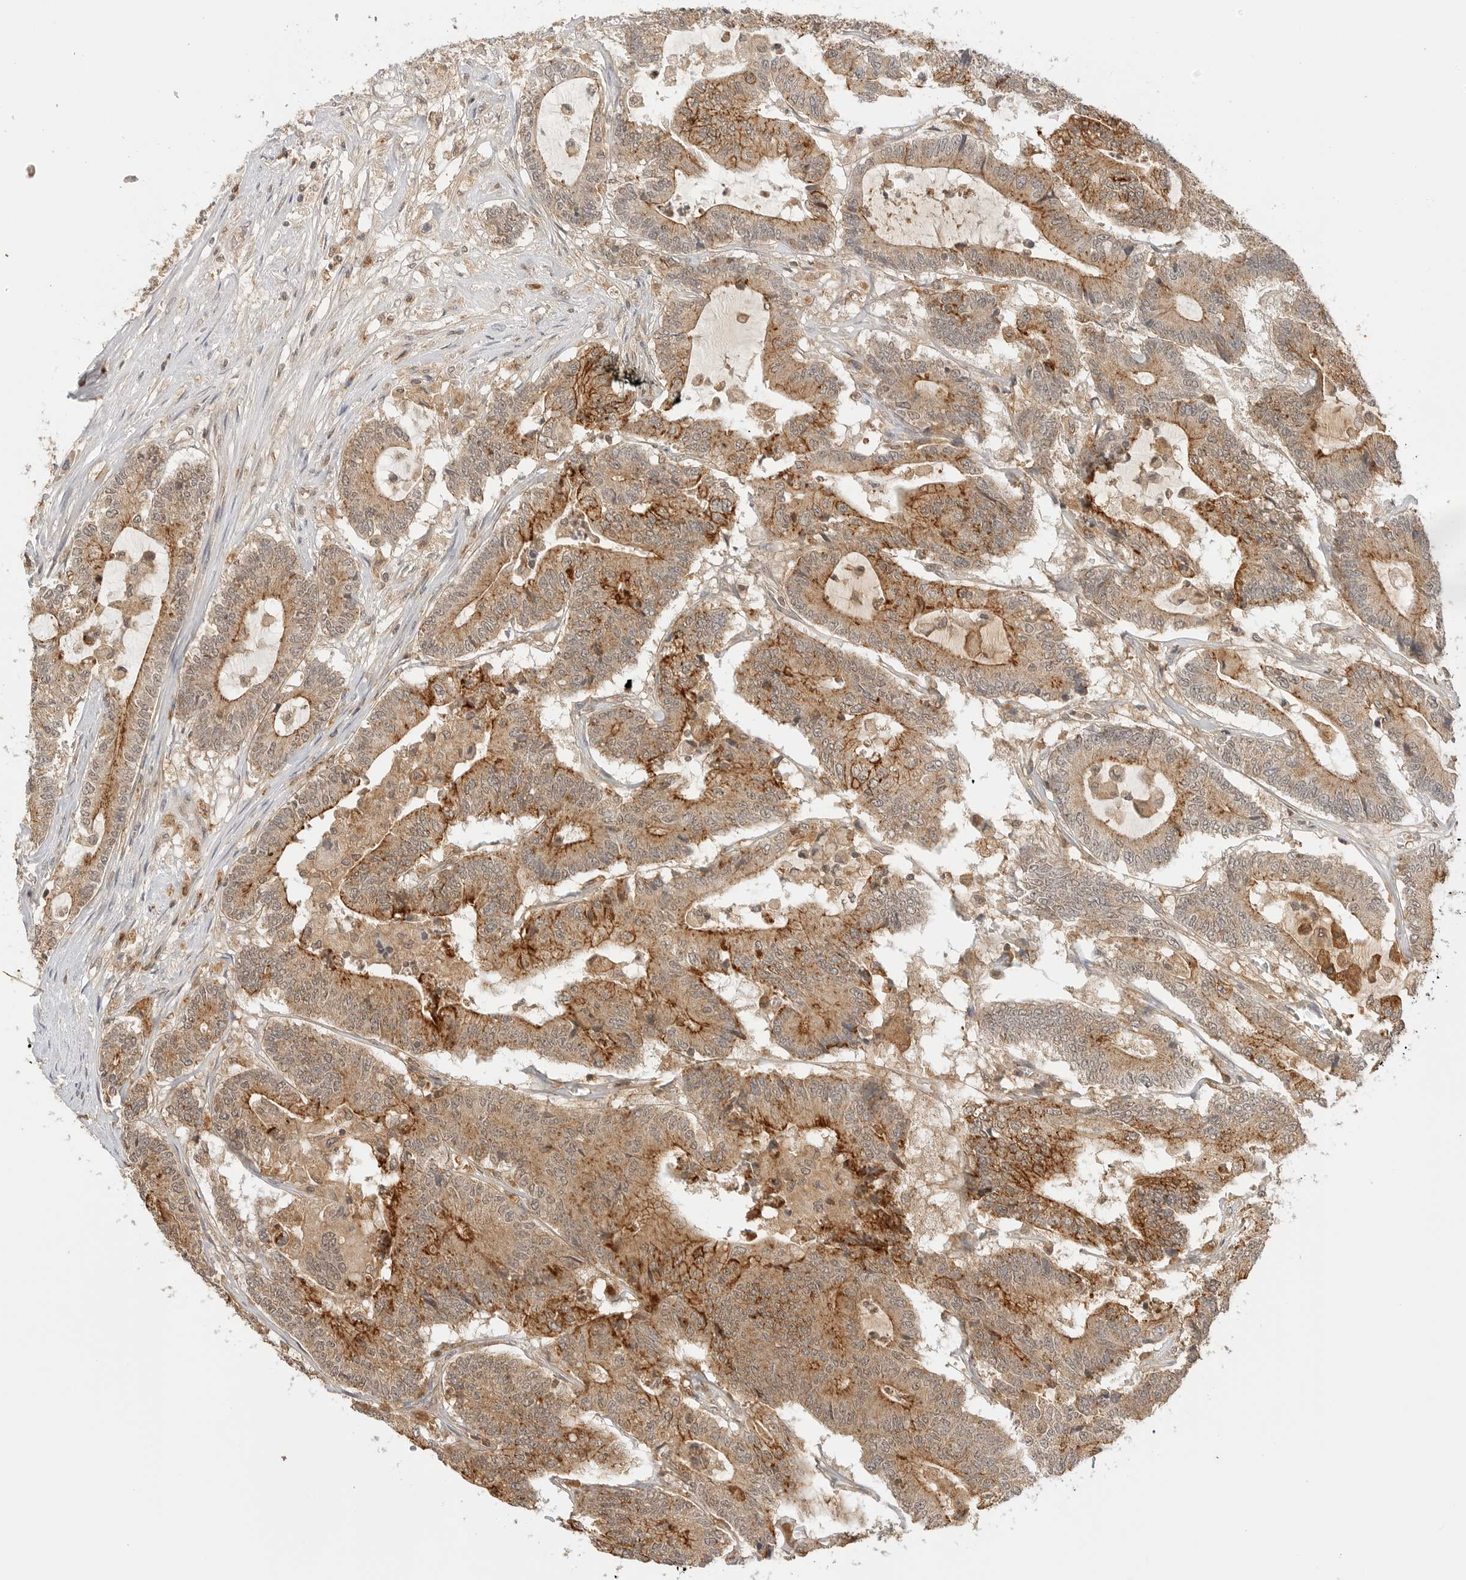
{"staining": {"intensity": "strong", "quantity": "25%-75%", "location": "cytoplasmic/membranous"}, "tissue": "colorectal cancer", "cell_type": "Tumor cells", "image_type": "cancer", "snomed": [{"axis": "morphology", "description": "Adenocarcinoma, NOS"}, {"axis": "topography", "description": "Colon"}], "caption": "Strong cytoplasmic/membranous positivity for a protein is seen in approximately 25%-75% of tumor cells of colorectal cancer using immunohistochemistry.", "gene": "EPHA1", "patient": {"sex": "female", "age": 84}}